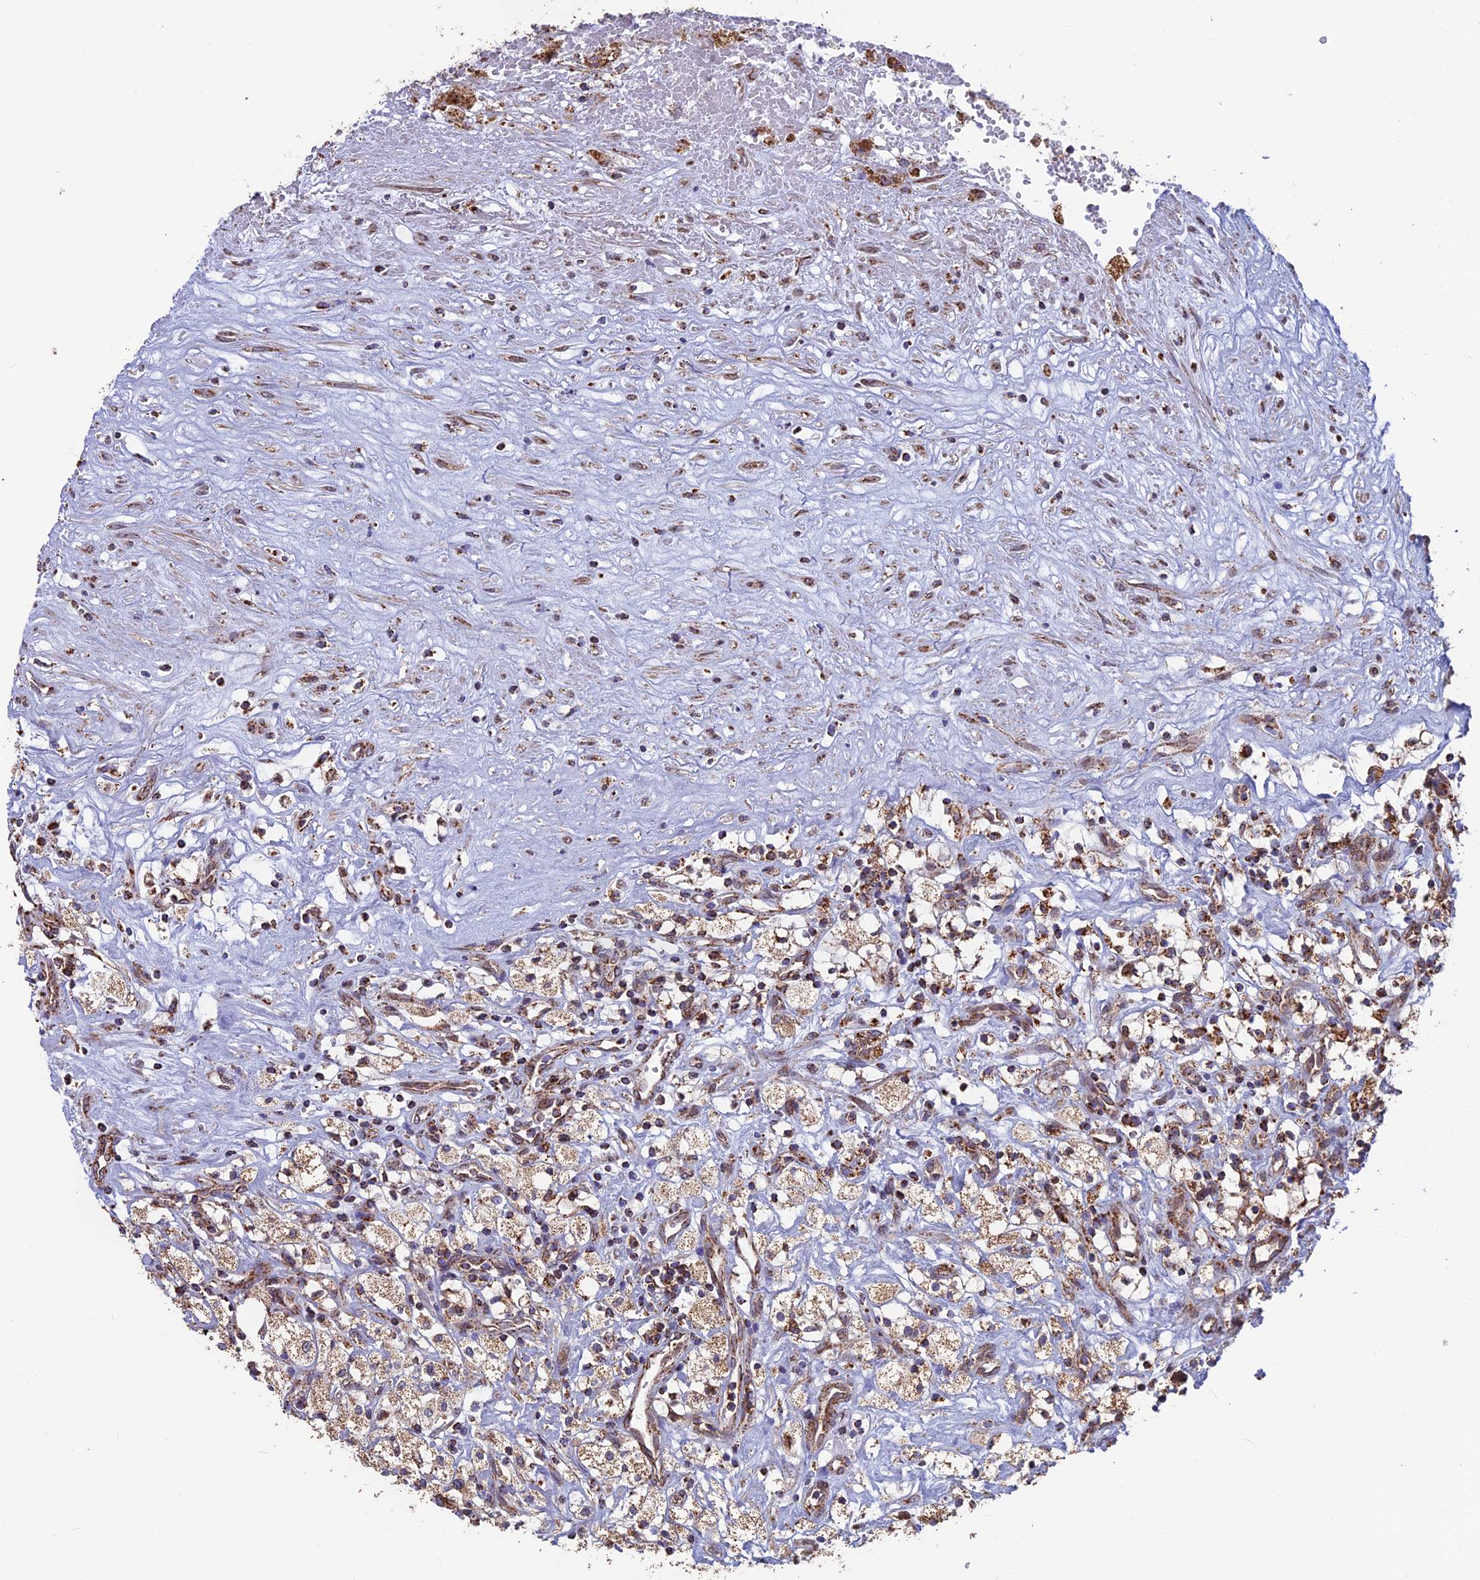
{"staining": {"intensity": "moderate", "quantity": ">75%", "location": "cytoplasmic/membranous"}, "tissue": "renal cancer", "cell_type": "Tumor cells", "image_type": "cancer", "snomed": [{"axis": "morphology", "description": "Adenocarcinoma, NOS"}, {"axis": "topography", "description": "Kidney"}], "caption": "A histopathology image of human renal cancer (adenocarcinoma) stained for a protein reveals moderate cytoplasmic/membranous brown staining in tumor cells.", "gene": "CS", "patient": {"sex": "male", "age": 59}}